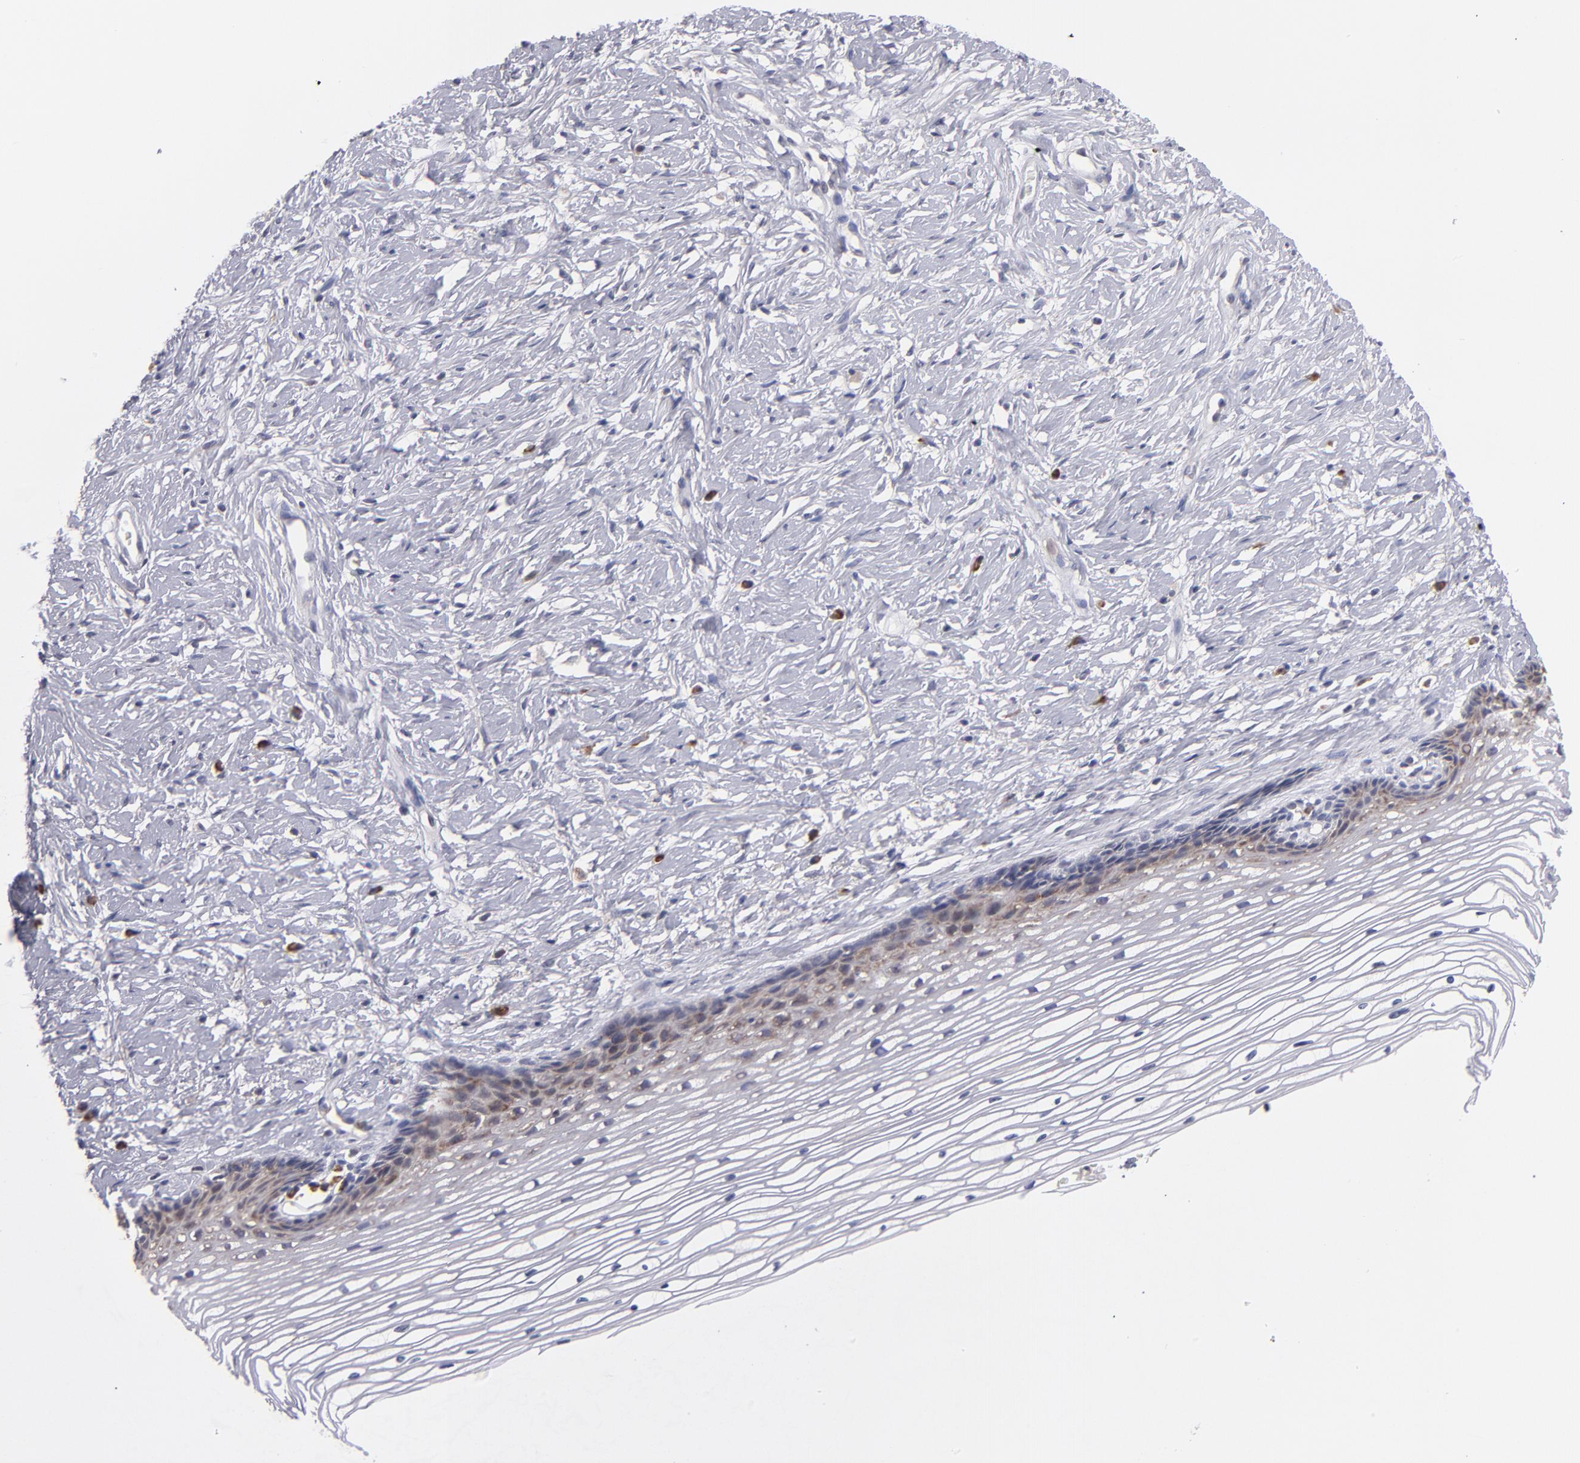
{"staining": {"intensity": "weak", "quantity": "<25%", "location": "cytoplasmic/membranous"}, "tissue": "cervix", "cell_type": "Glandular cells", "image_type": "normal", "snomed": [{"axis": "morphology", "description": "Normal tissue, NOS"}, {"axis": "topography", "description": "Cervix"}], "caption": "A micrograph of cervix stained for a protein reveals no brown staining in glandular cells.", "gene": "EIF3L", "patient": {"sex": "female", "age": 77}}